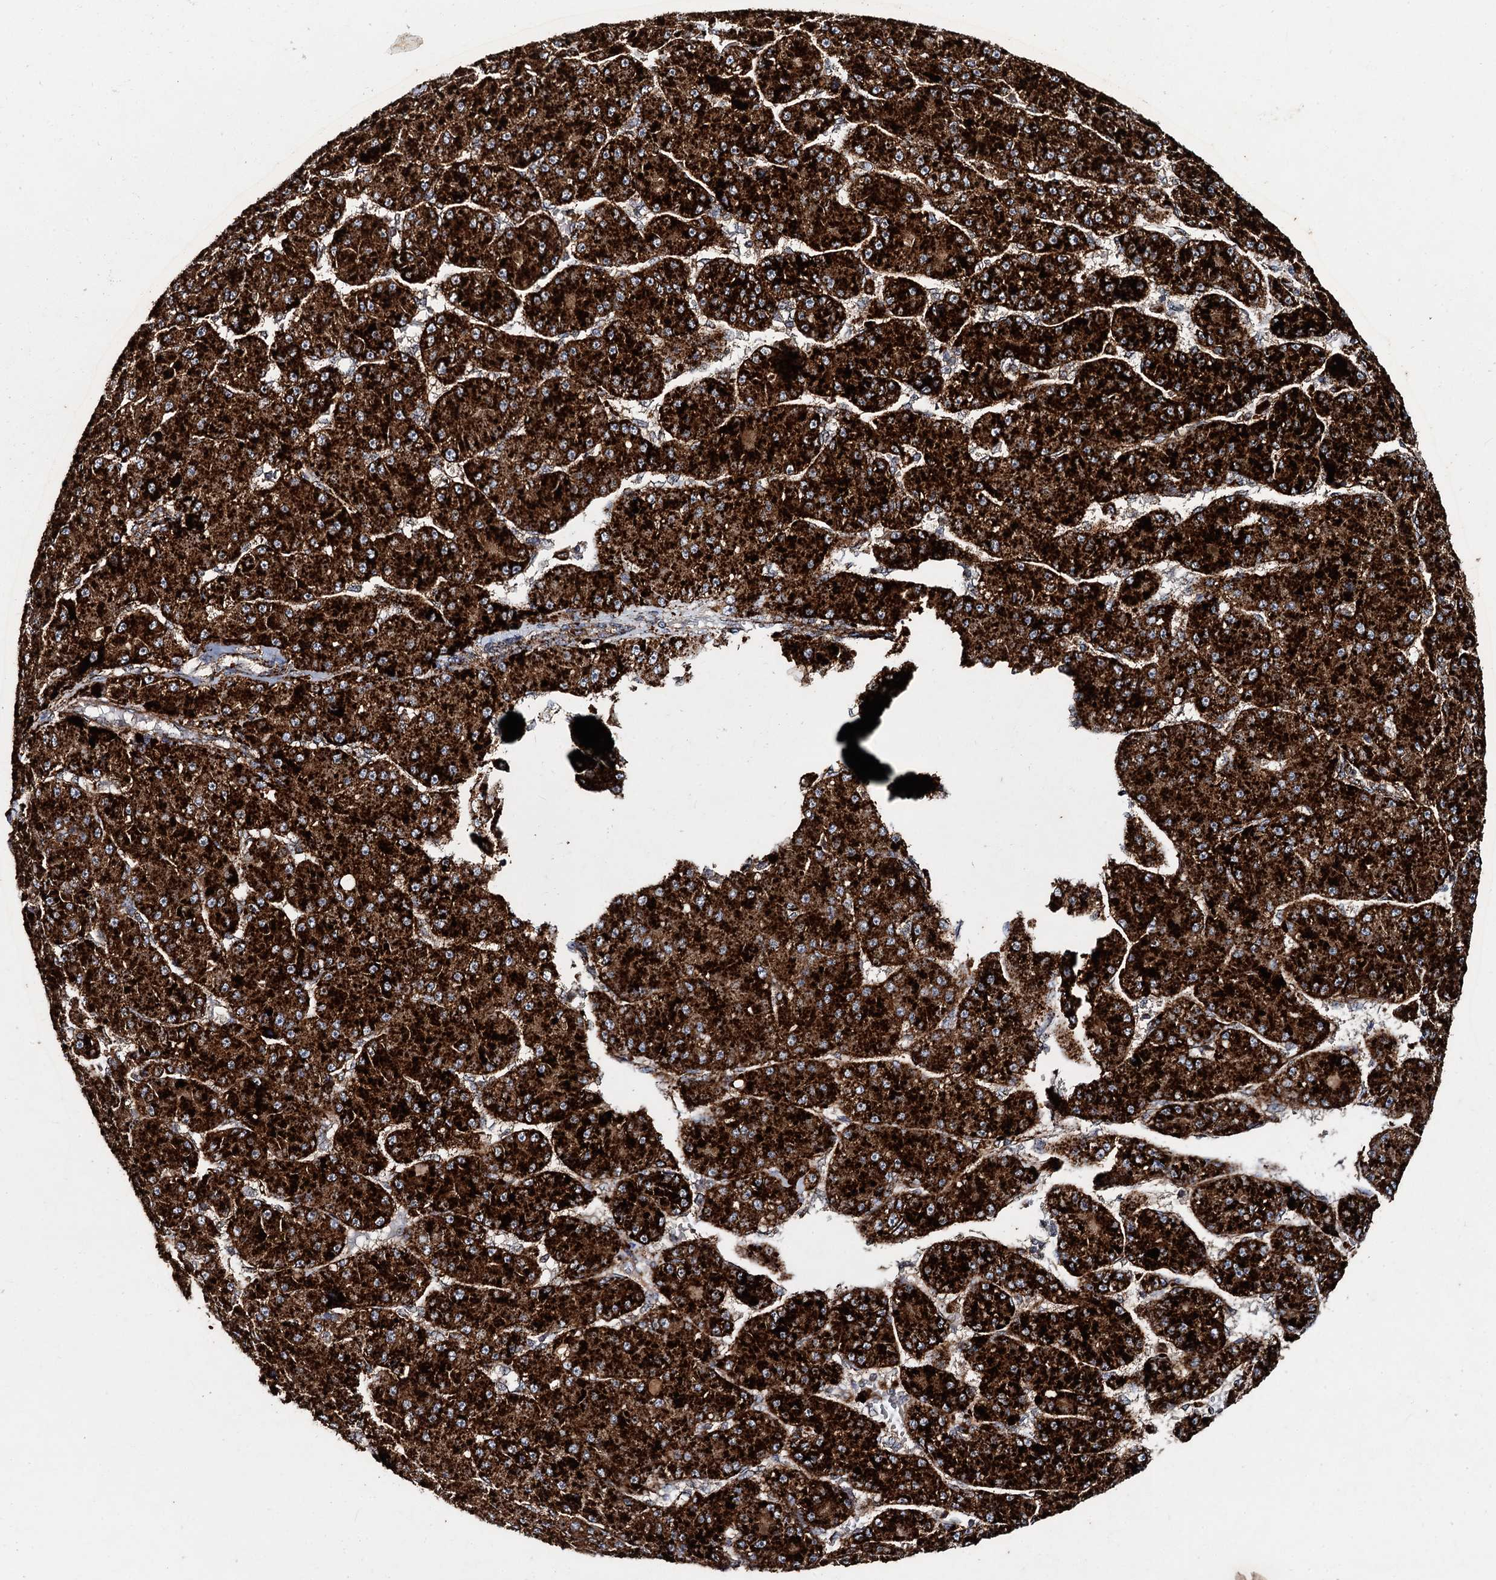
{"staining": {"intensity": "strong", "quantity": ">75%", "location": "cytoplasmic/membranous"}, "tissue": "liver cancer", "cell_type": "Tumor cells", "image_type": "cancer", "snomed": [{"axis": "morphology", "description": "Carcinoma, Hepatocellular, NOS"}, {"axis": "topography", "description": "Liver"}], "caption": "A photomicrograph showing strong cytoplasmic/membranous positivity in about >75% of tumor cells in liver cancer (hepatocellular carcinoma), as visualized by brown immunohistochemical staining.", "gene": "GBA1", "patient": {"sex": "male", "age": 67}}